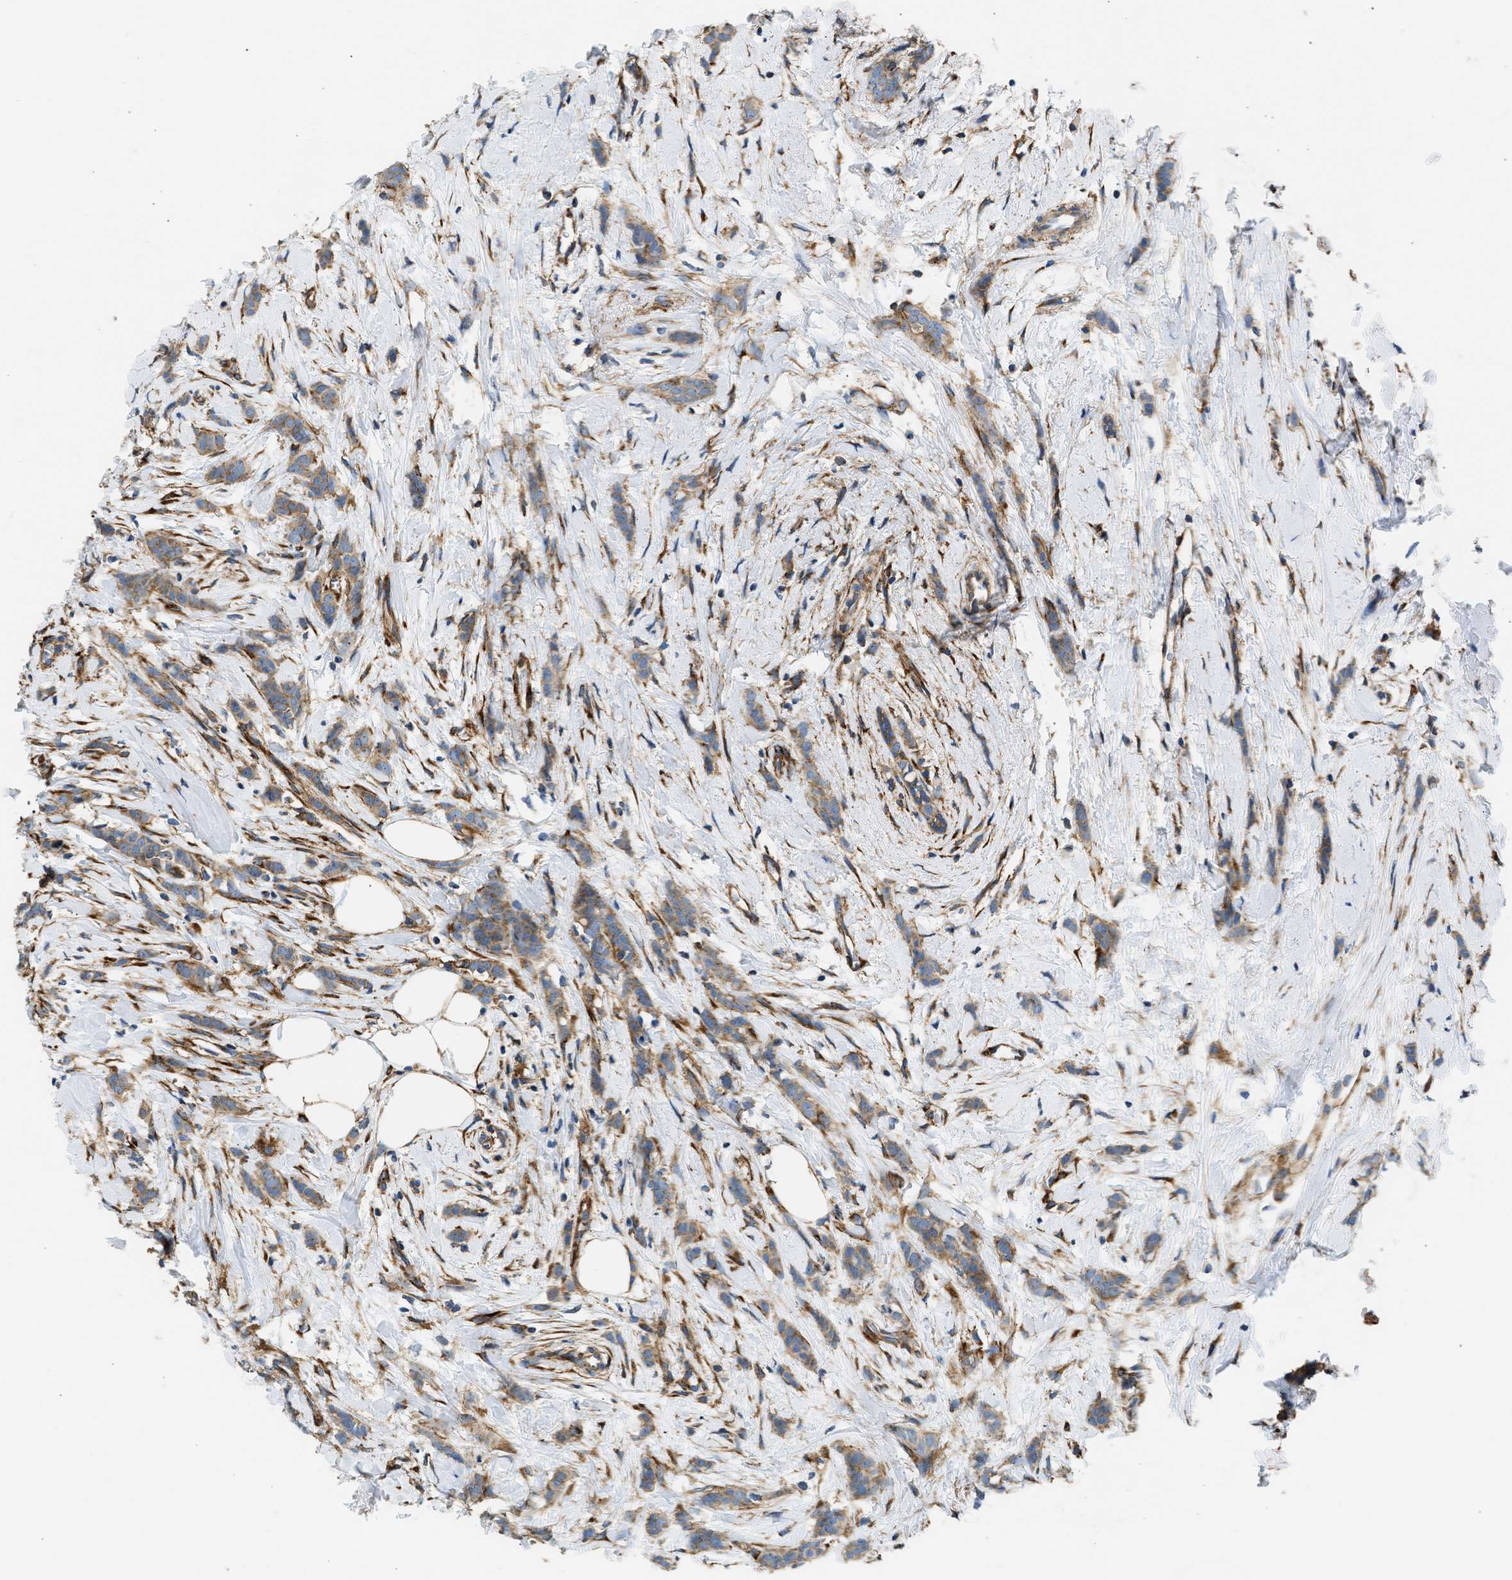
{"staining": {"intensity": "moderate", "quantity": ">75%", "location": "cytoplasmic/membranous"}, "tissue": "breast cancer", "cell_type": "Tumor cells", "image_type": "cancer", "snomed": [{"axis": "morphology", "description": "Lobular carcinoma, in situ"}, {"axis": "morphology", "description": "Lobular carcinoma"}, {"axis": "topography", "description": "Breast"}], "caption": "IHC staining of breast cancer (lobular carcinoma), which demonstrates medium levels of moderate cytoplasmic/membranous staining in approximately >75% of tumor cells indicating moderate cytoplasmic/membranous protein positivity. The staining was performed using DAB (brown) for protein detection and nuclei were counterstained in hematoxylin (blue).", "gene": "SEPTIN2", "patient": {"sex": "female", "age": 41}}